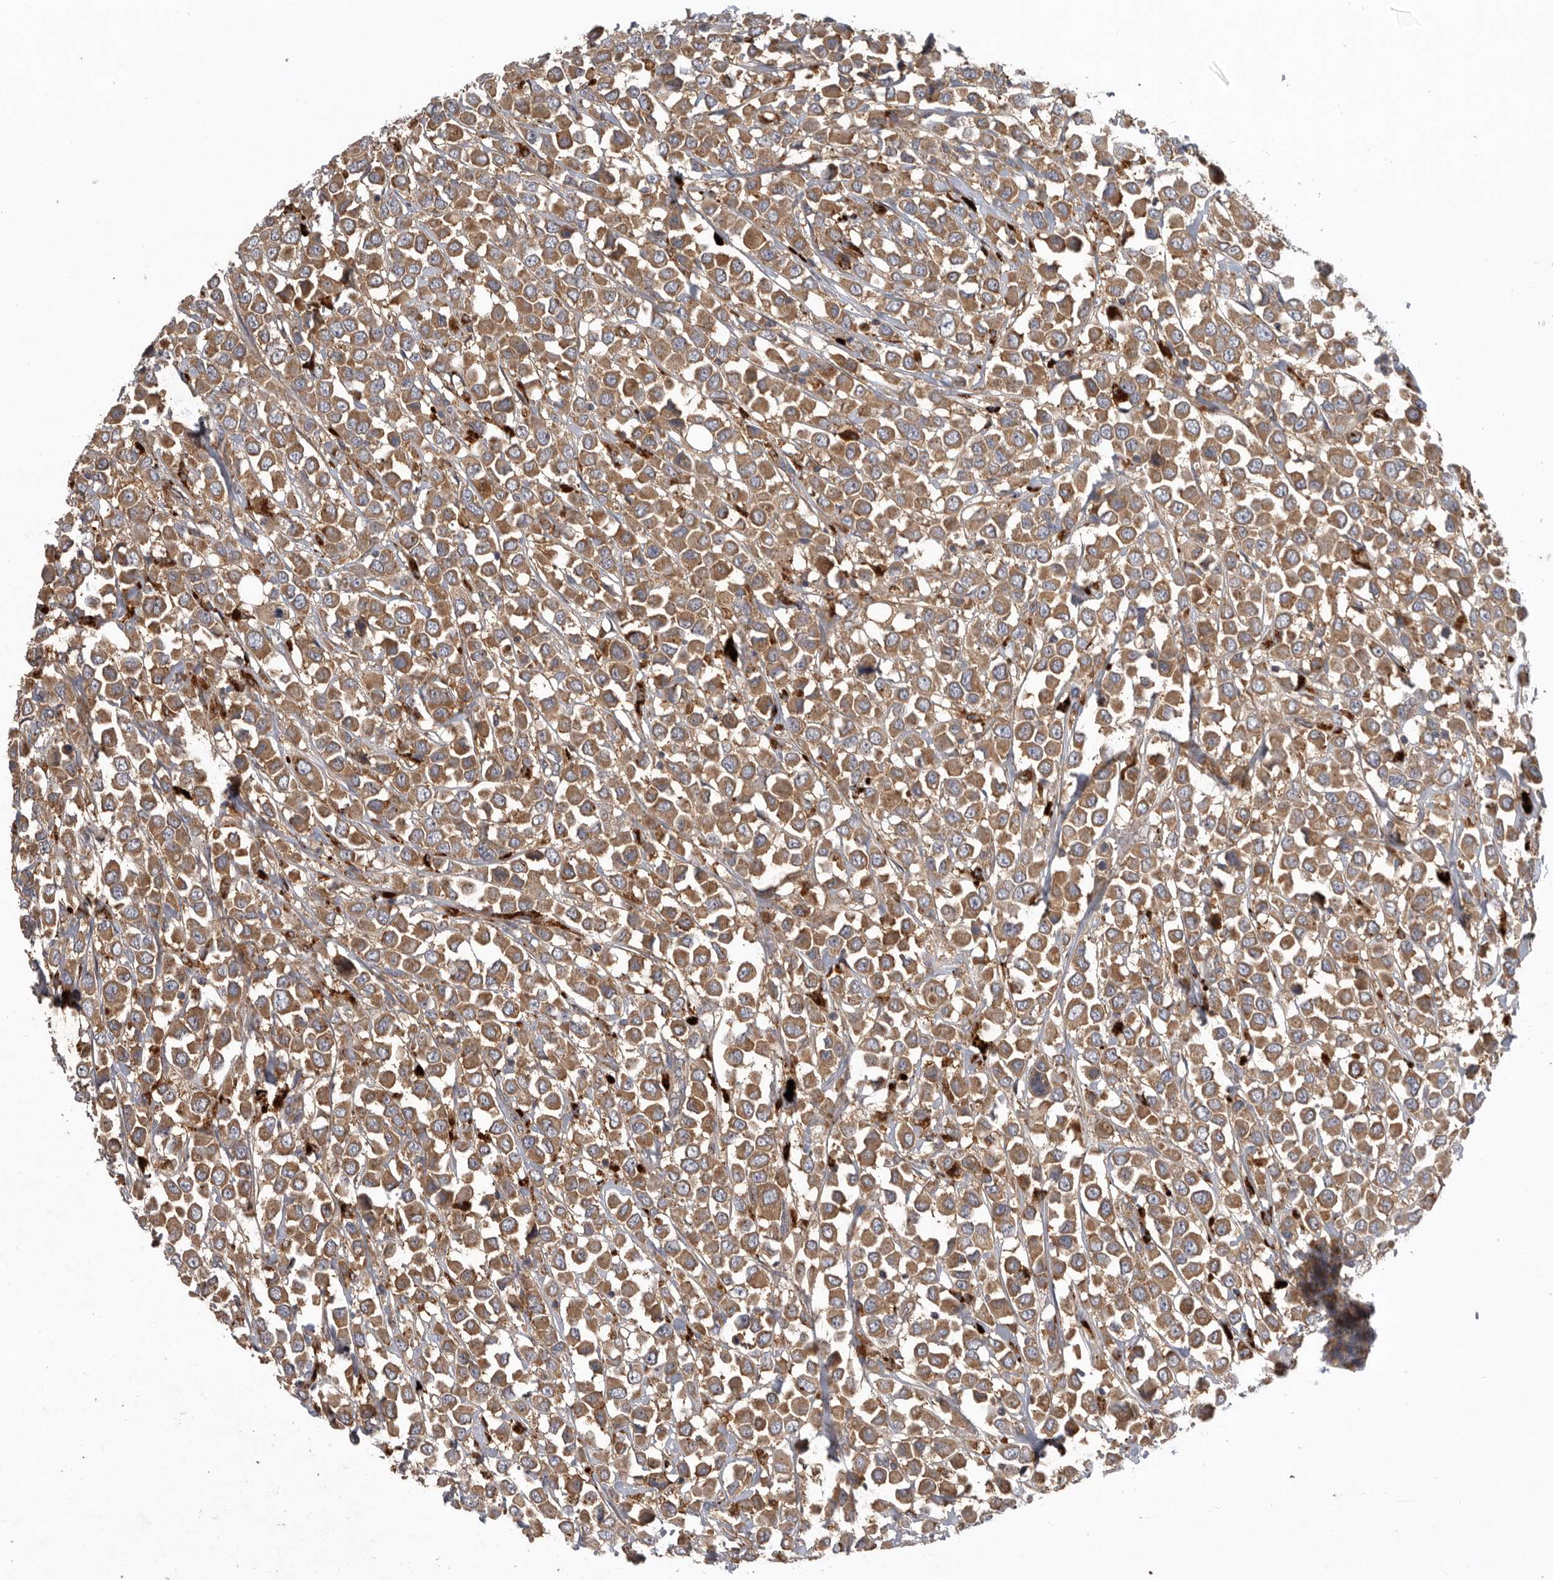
{"staining": {"intensity": "moderate", "quantity": ">75%", "location": "cytoplasmic/membranous"}, "tissue": "breast cancer", "cell_type": "Tumor cells", "image_type": "cancer", "snomed": [{"axis": "morphology", "description": "Duct carcinoma"}, {"axis": "topography", "description": "Breast"}], "caption": "Protein analysis of intraductal carcinoma (breast) tissue reveals moderate cytoplasmic/membranous expression in about >75% of tumor cells.", "gene": "C1orf109", "patient": {"sex": "female", "age": 61}}